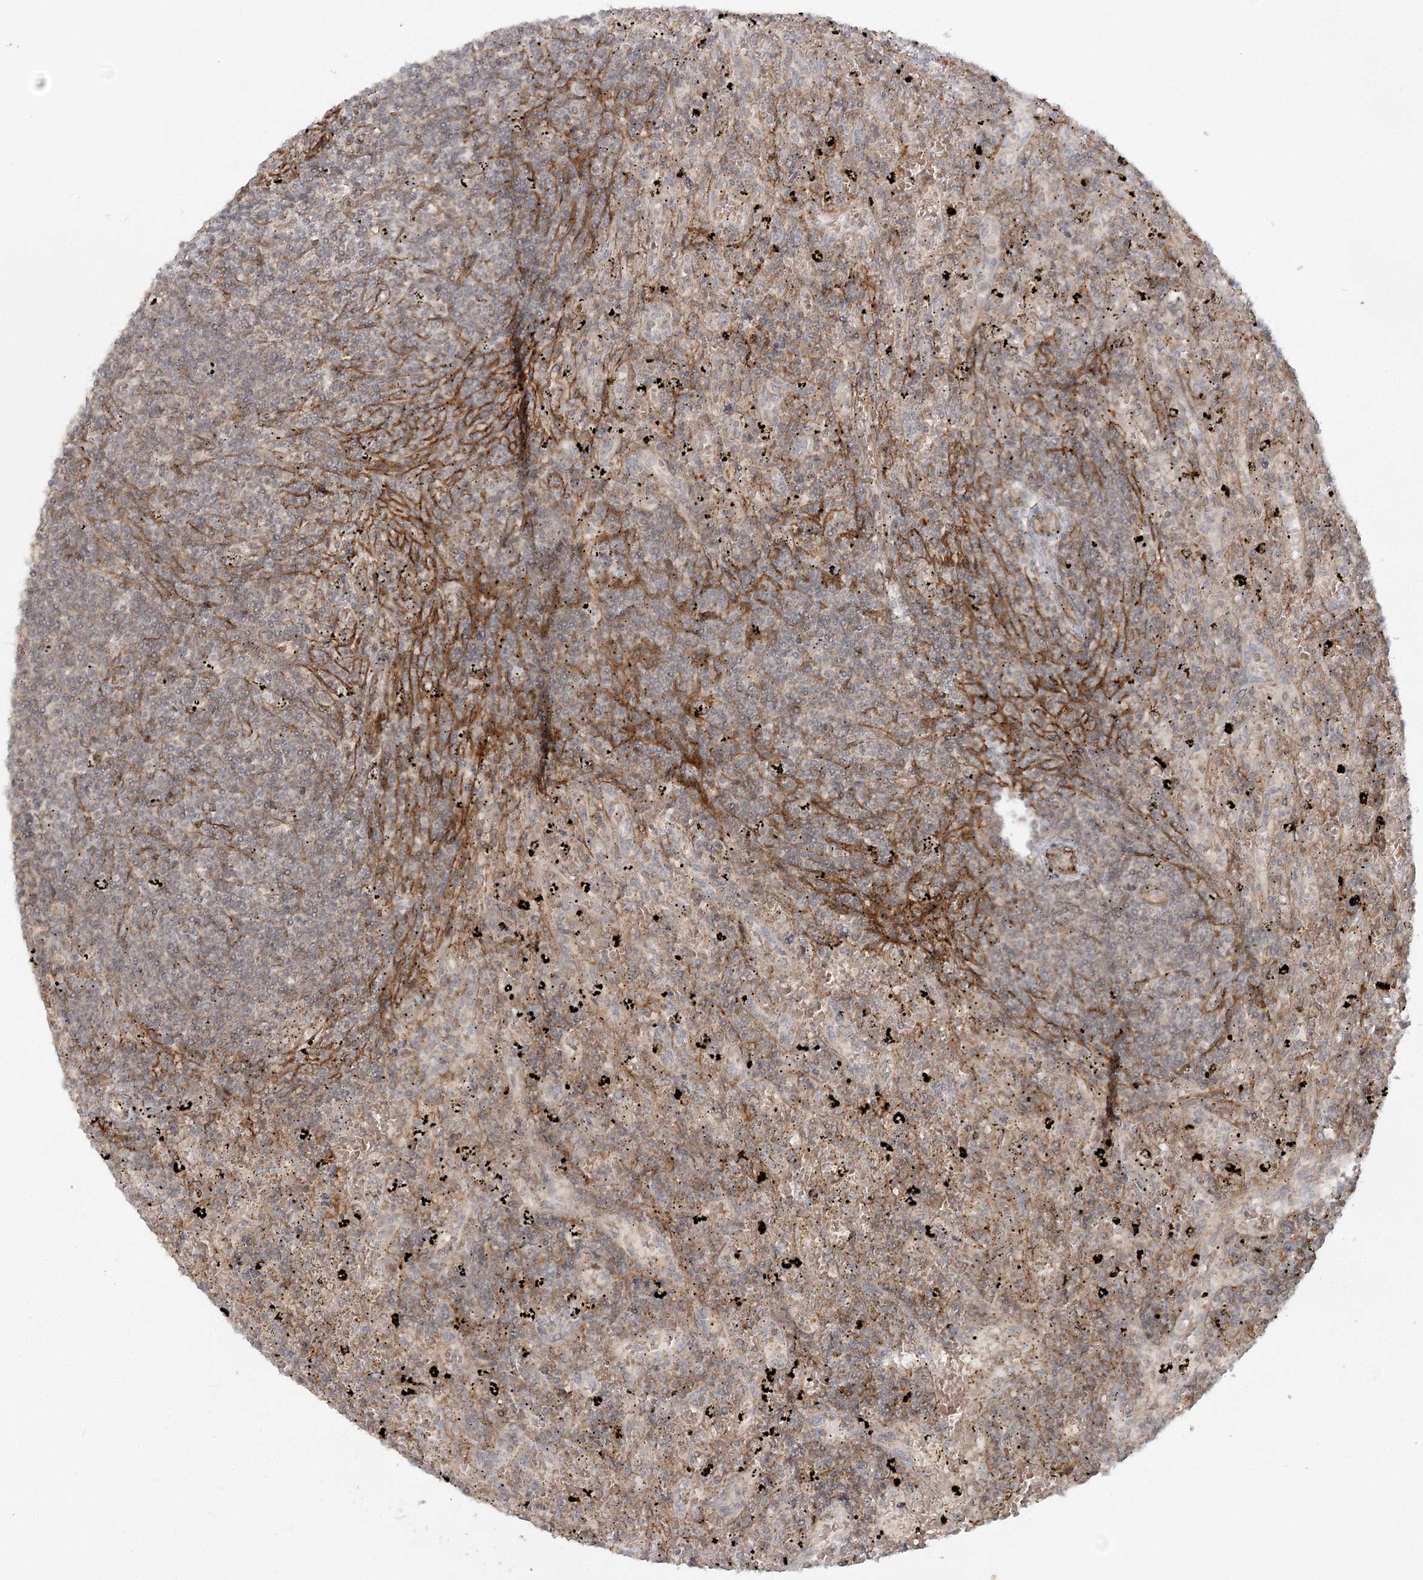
{"staining": {"intensity": "negative", "quantity": "none", "location": "none"}, "tissue": "lymphoma", "cell_type": "Tumor cells", "image_type": "cancer", "snomed": [{"axis": "morphology", "description": "Malignant lymphoma, non-Hodgkin's type, Low grade"}, {"axis": "topography", "description": "Spleen"}], "caption": "Lymphoma stained for a protein using IHC demonstrates no staining tumor cells.", "gene": "SH2D3A", "patient": {"sex": "male", "age": 76}}